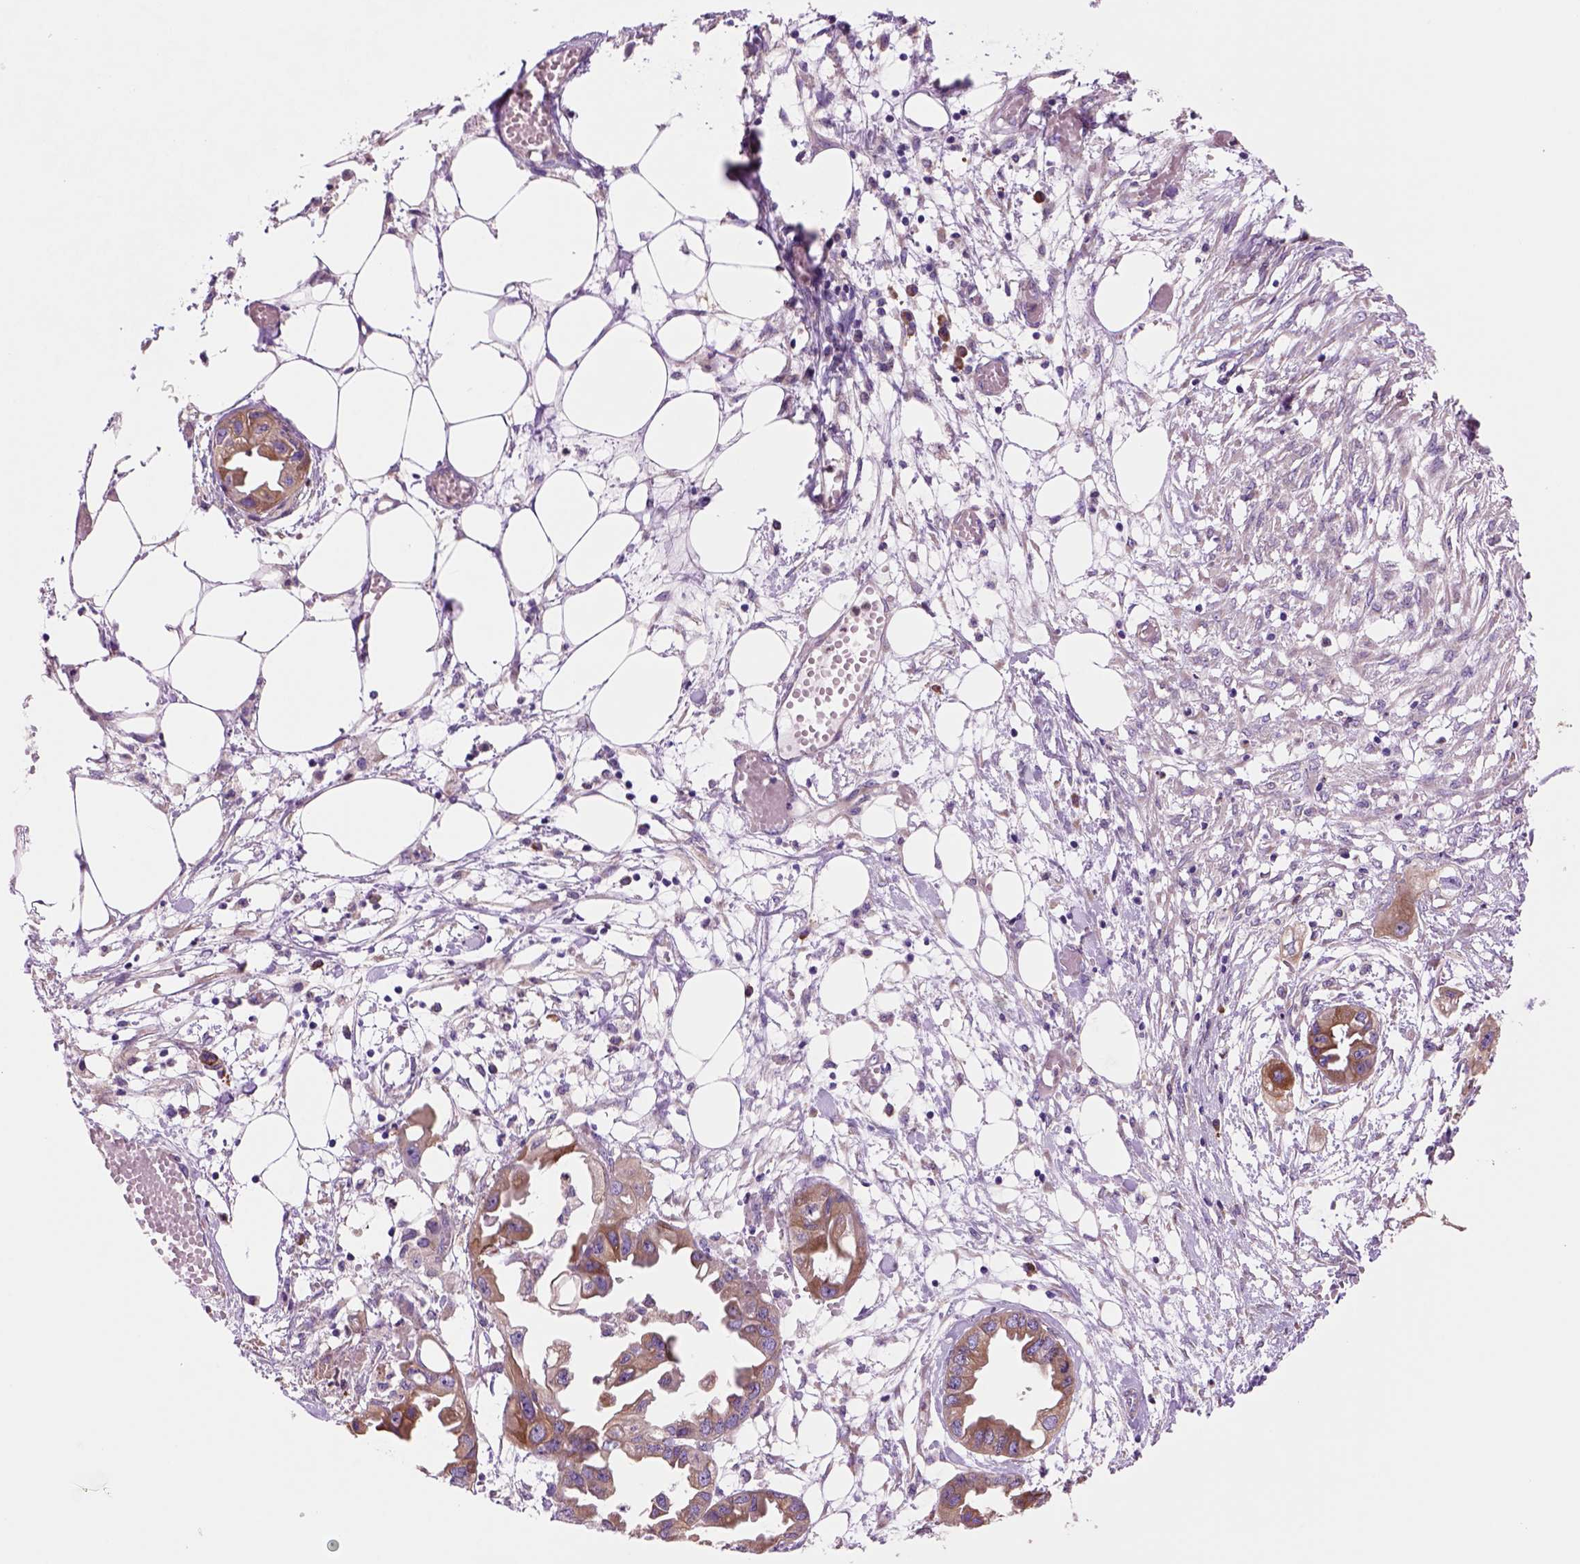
{"staining": {"intensity": "moderate", "quantity": ">75%", "location": "cytoplasmic/membranous"}, "tissue": "endometrial cancer", "cell_type": "Tumor cells", "image_type": "cancer", "snomed": [{"axis": "morphology", "description": "Adenocarcinoma, NOS"}, {"axis": "morphology", "description": "Adenocarcinoma, metastatic, NOS"}, {"axis": "topography", "description": "Adipose tissue"}, {"axis": "topography", "description": "Endometrium"}], "caption": "Endometrial cancer stained with a protein marker displays moderate staining in tumor cells.", "gene": "PIAS3", "patient": {"sex": "female", "age": 67}}